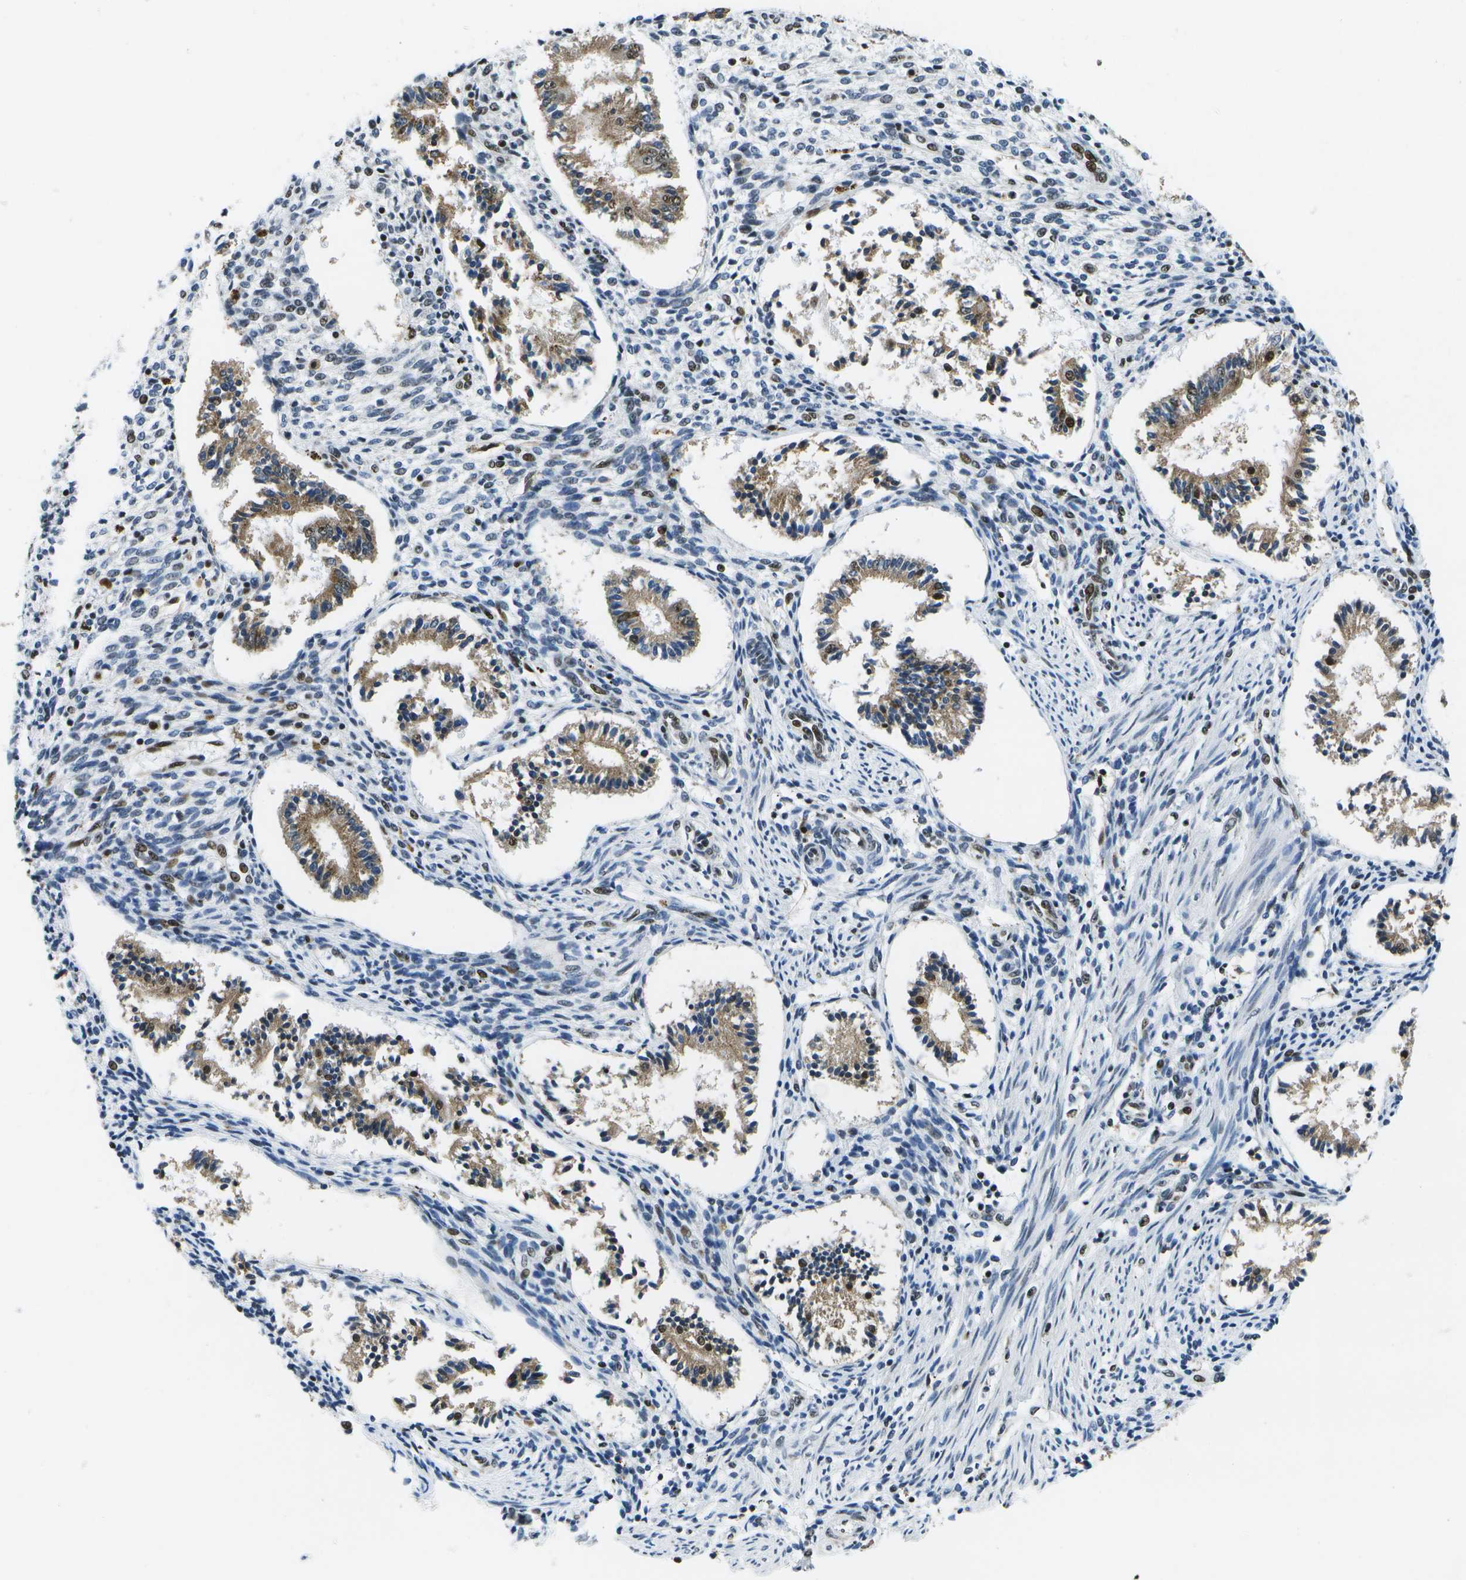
{"staining": {"intensity": "moderate", "quantity": "25%-75%", "location": "nuclear"}, "tissue": "endometrium", "cell_type": "Cells in endometrial stroma", "image_type": "normal", "snomed": [{"axis": "morphology", "description": "Normal tissue, NOS"}, {"axis": "topography", "description": "Endometrium"}], "caption": "Immunohistochemical staining of unremarkable endometrium demonstrates medium levels of moderate nuclear positivity in about 25%-75% of cells in endometrial stroma.", "gene": "NSRP1", "patient": {"sex": "female", "age": 42}}